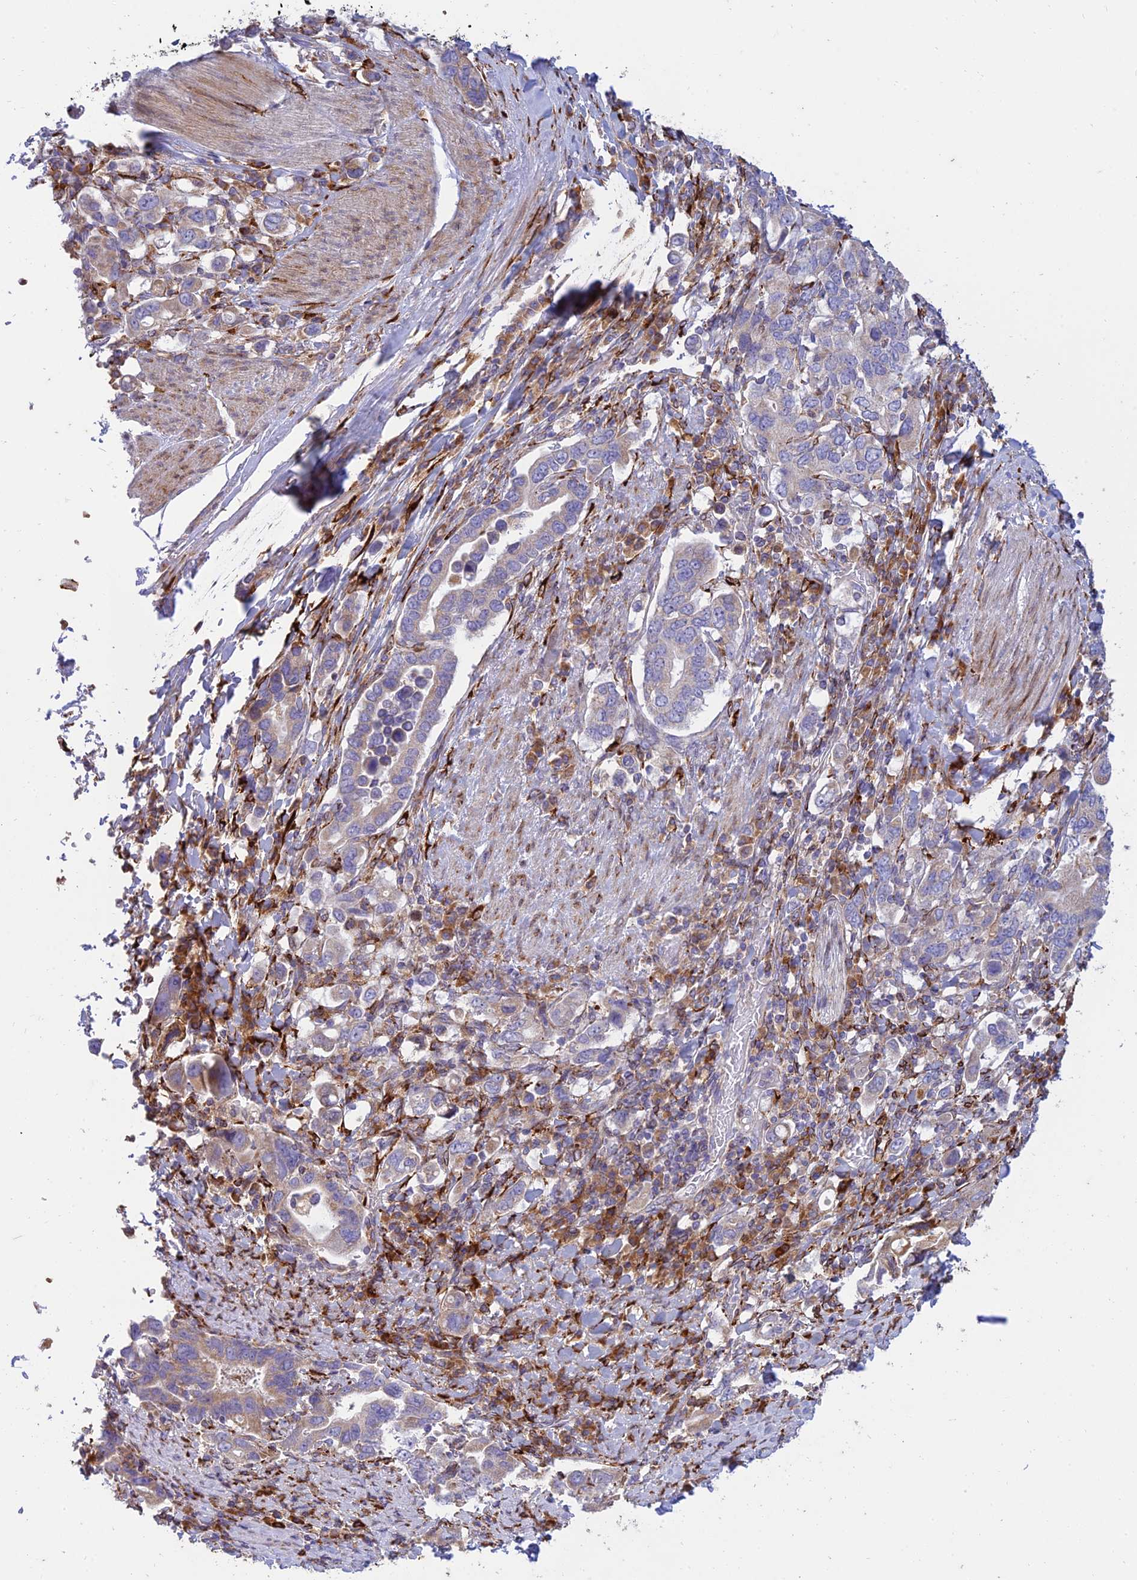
{"staining": {"intensity": "negative", "quantity": "none", "location": "none"}, "tissue": "stomach cancer", "cell_type": "Tumor cells", "image_type": "cancer", "snomed": [{"axis": "morphology", "description": "Adenocarcinoma, NOS"}, {"axis": "topography", "description": "Stomach, upper"}, {"axis": "topography", "description": "Stomach"}], "caption": "IHC of human stomach cancer (adenocarcinoma) exhibits no expression in tumor cells.", "gene": "RCN3", "patient": {"sex": "male", "age": 62}}